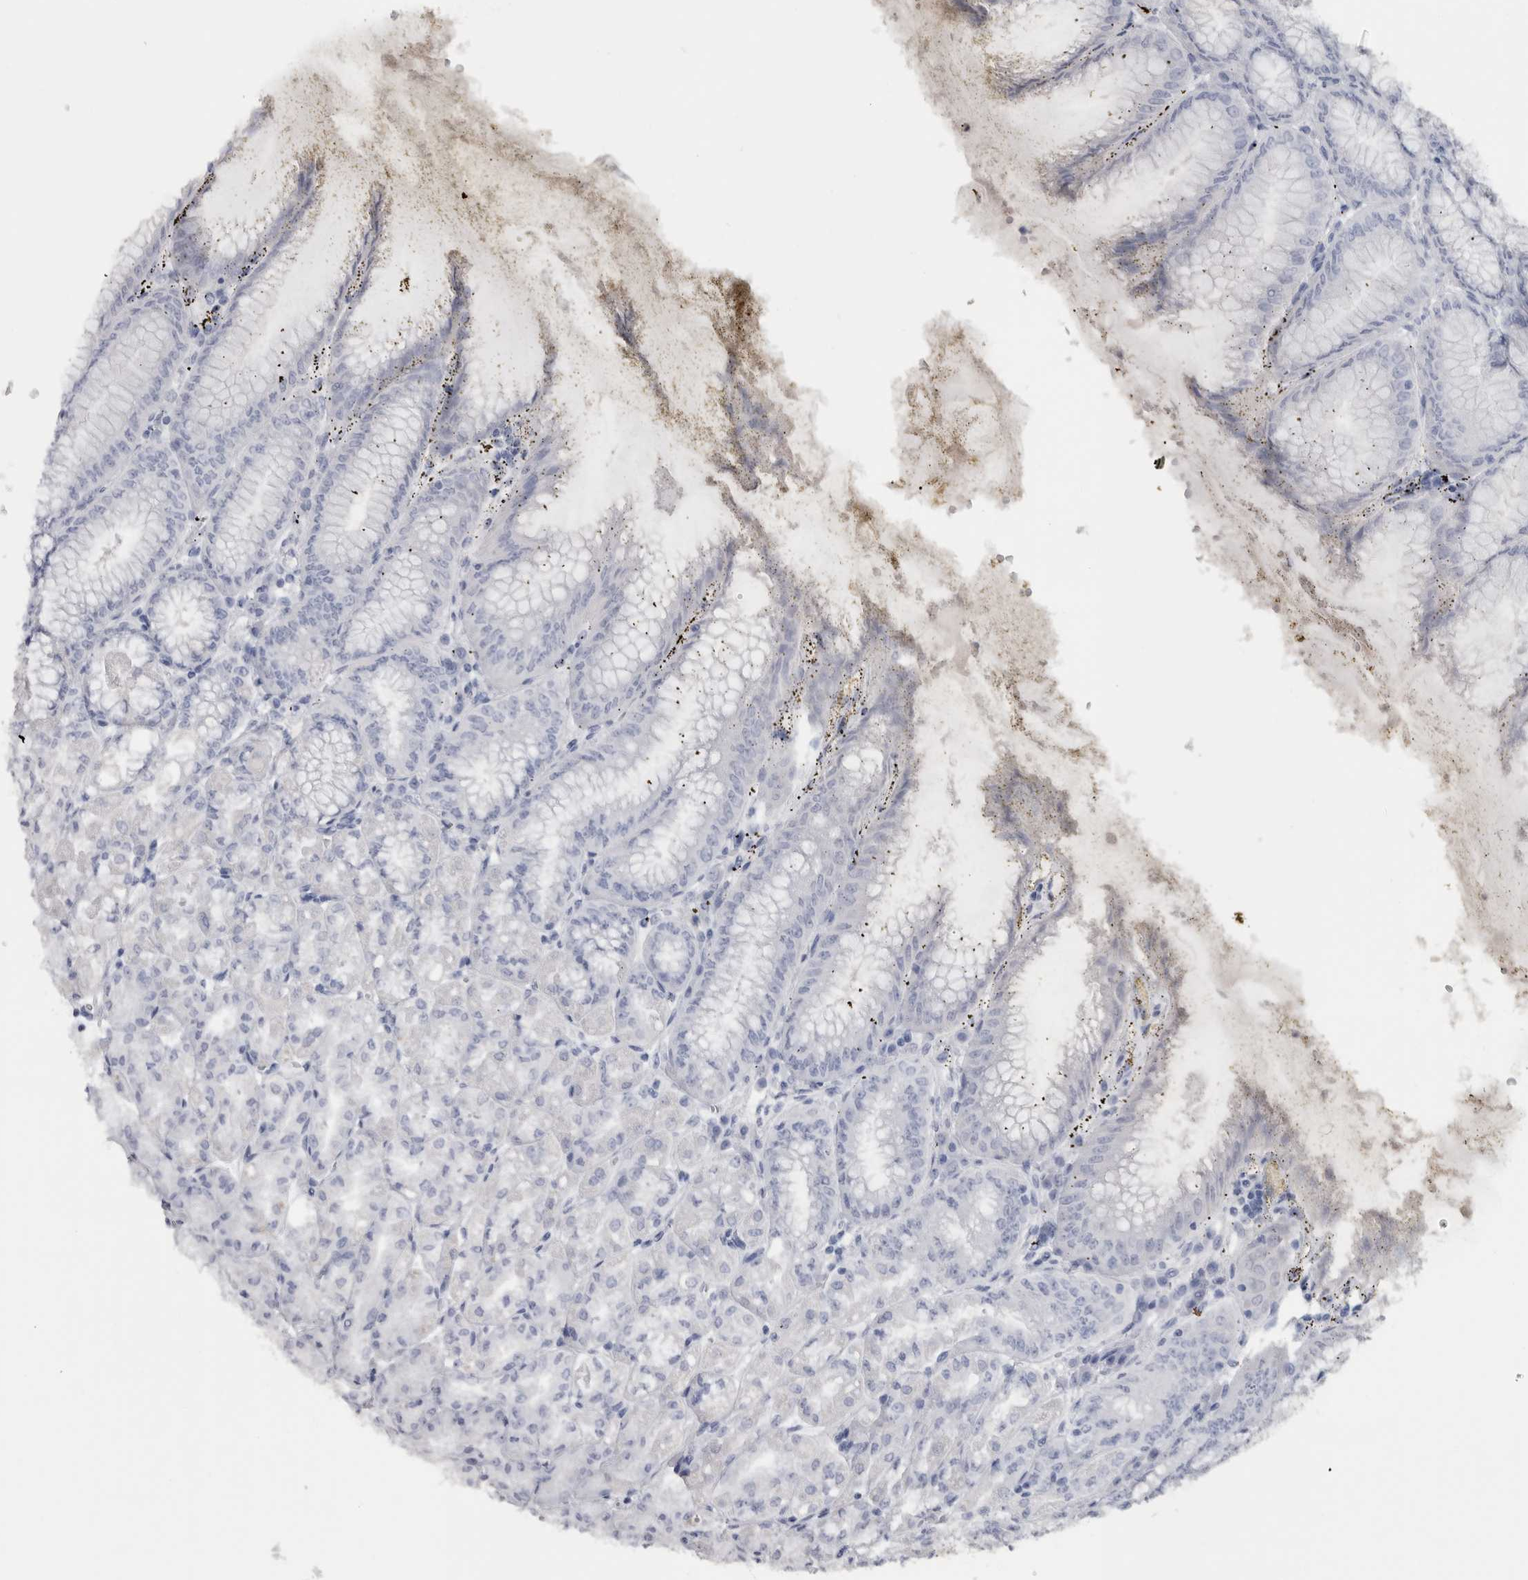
{"staining": {"intensity": "negative", "quantity": "none", "location": "none"}, "tissue": "stomach", "cell_type": "Glandular cells", "image_type": "normal", "snomed": [{"axis": "morphology", "description": "Normal tissue, NOS"}, {"axis": "topography", "description": "Stomach, lower"}], "caption": "The photomicrograph exhibits no staining of glandular cells in benign stomach.", "gene": "PTH", "patient": {"sex": "male", "age": 71}}